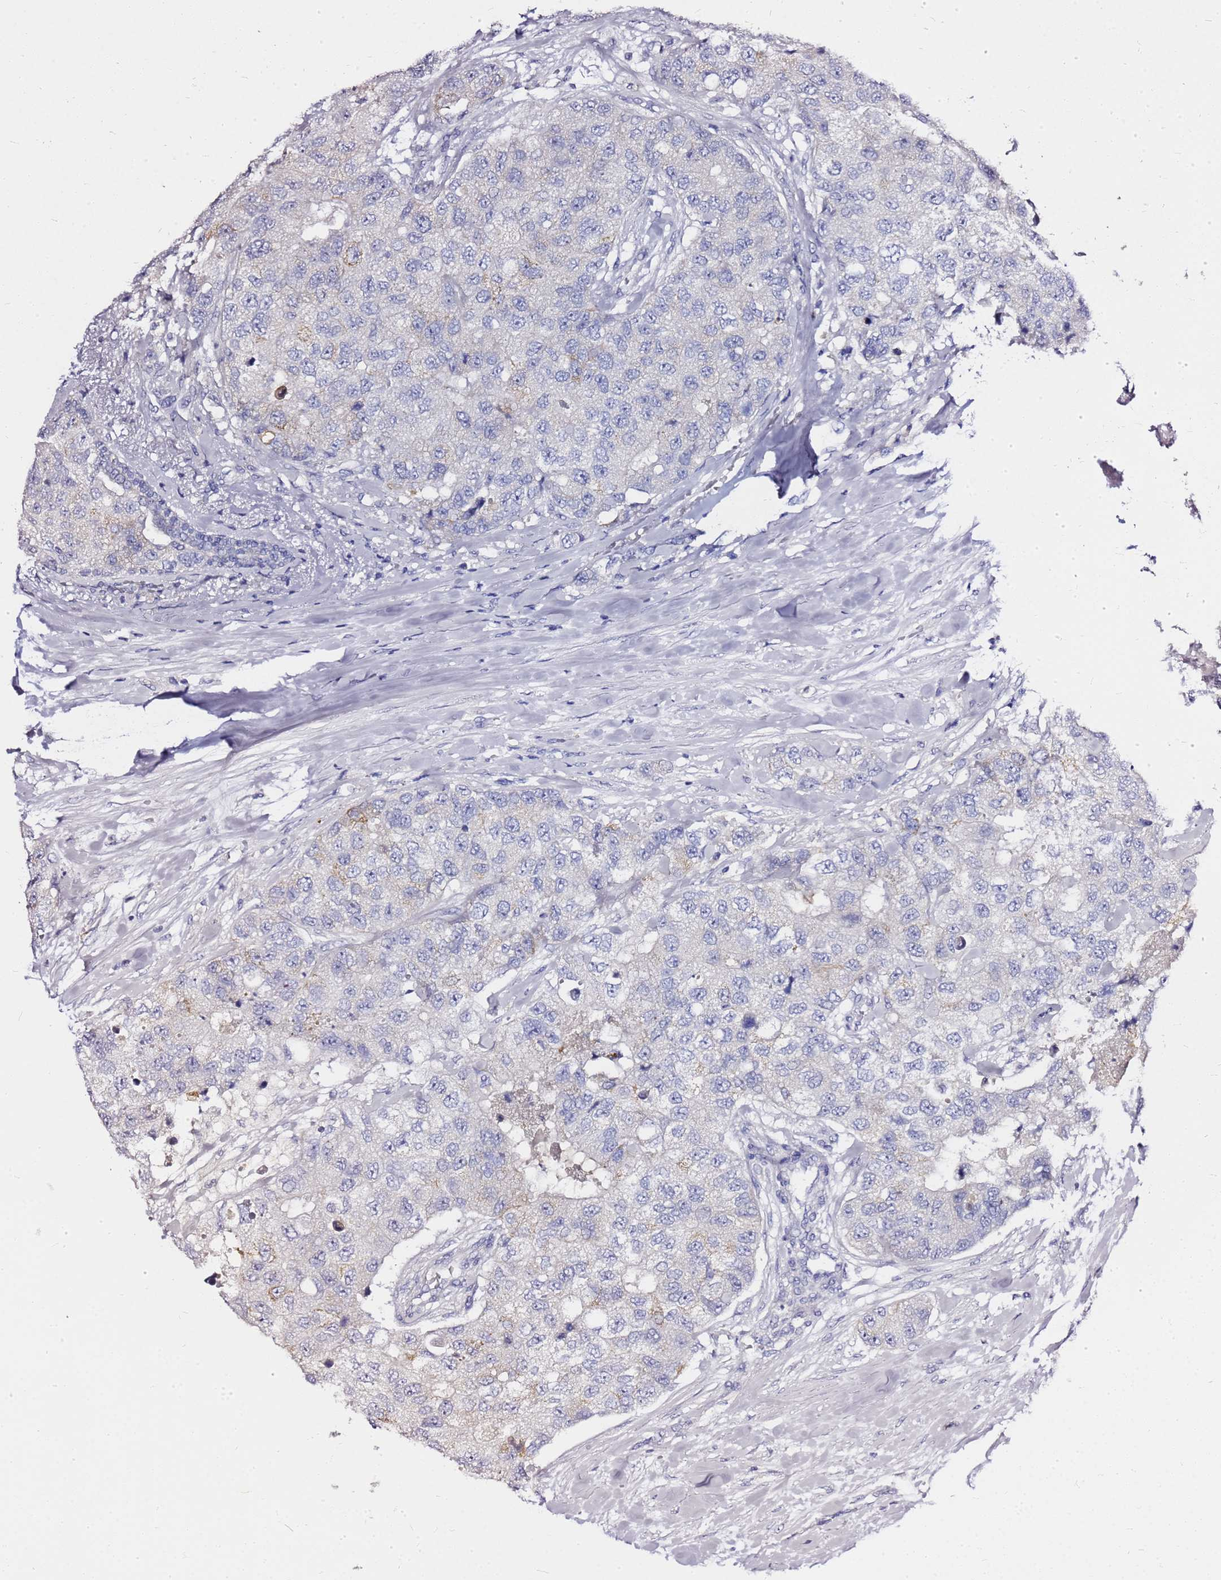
{"staining": {"intensity": "moderate", "quantity": "<25%", "location": "cytoplasmic/membranous"}, "tissue": "breast cancer", "cell_type": "Tumor cells", "image_type": "cancer", "snomed": [{"axis": "morphology", "description": "Duct carcinoma"}, {"axis": "topography", "description": "Breast"}], "caption": "A photomicrograph of breast cancer (infiltrating ductal carcinoma) stained for a protein exhibits moderate cytoplasmic/membranous brown staining in tumor cells.", "gene": "OR52E2", "patient": {"sex": "female", "age": 62}}